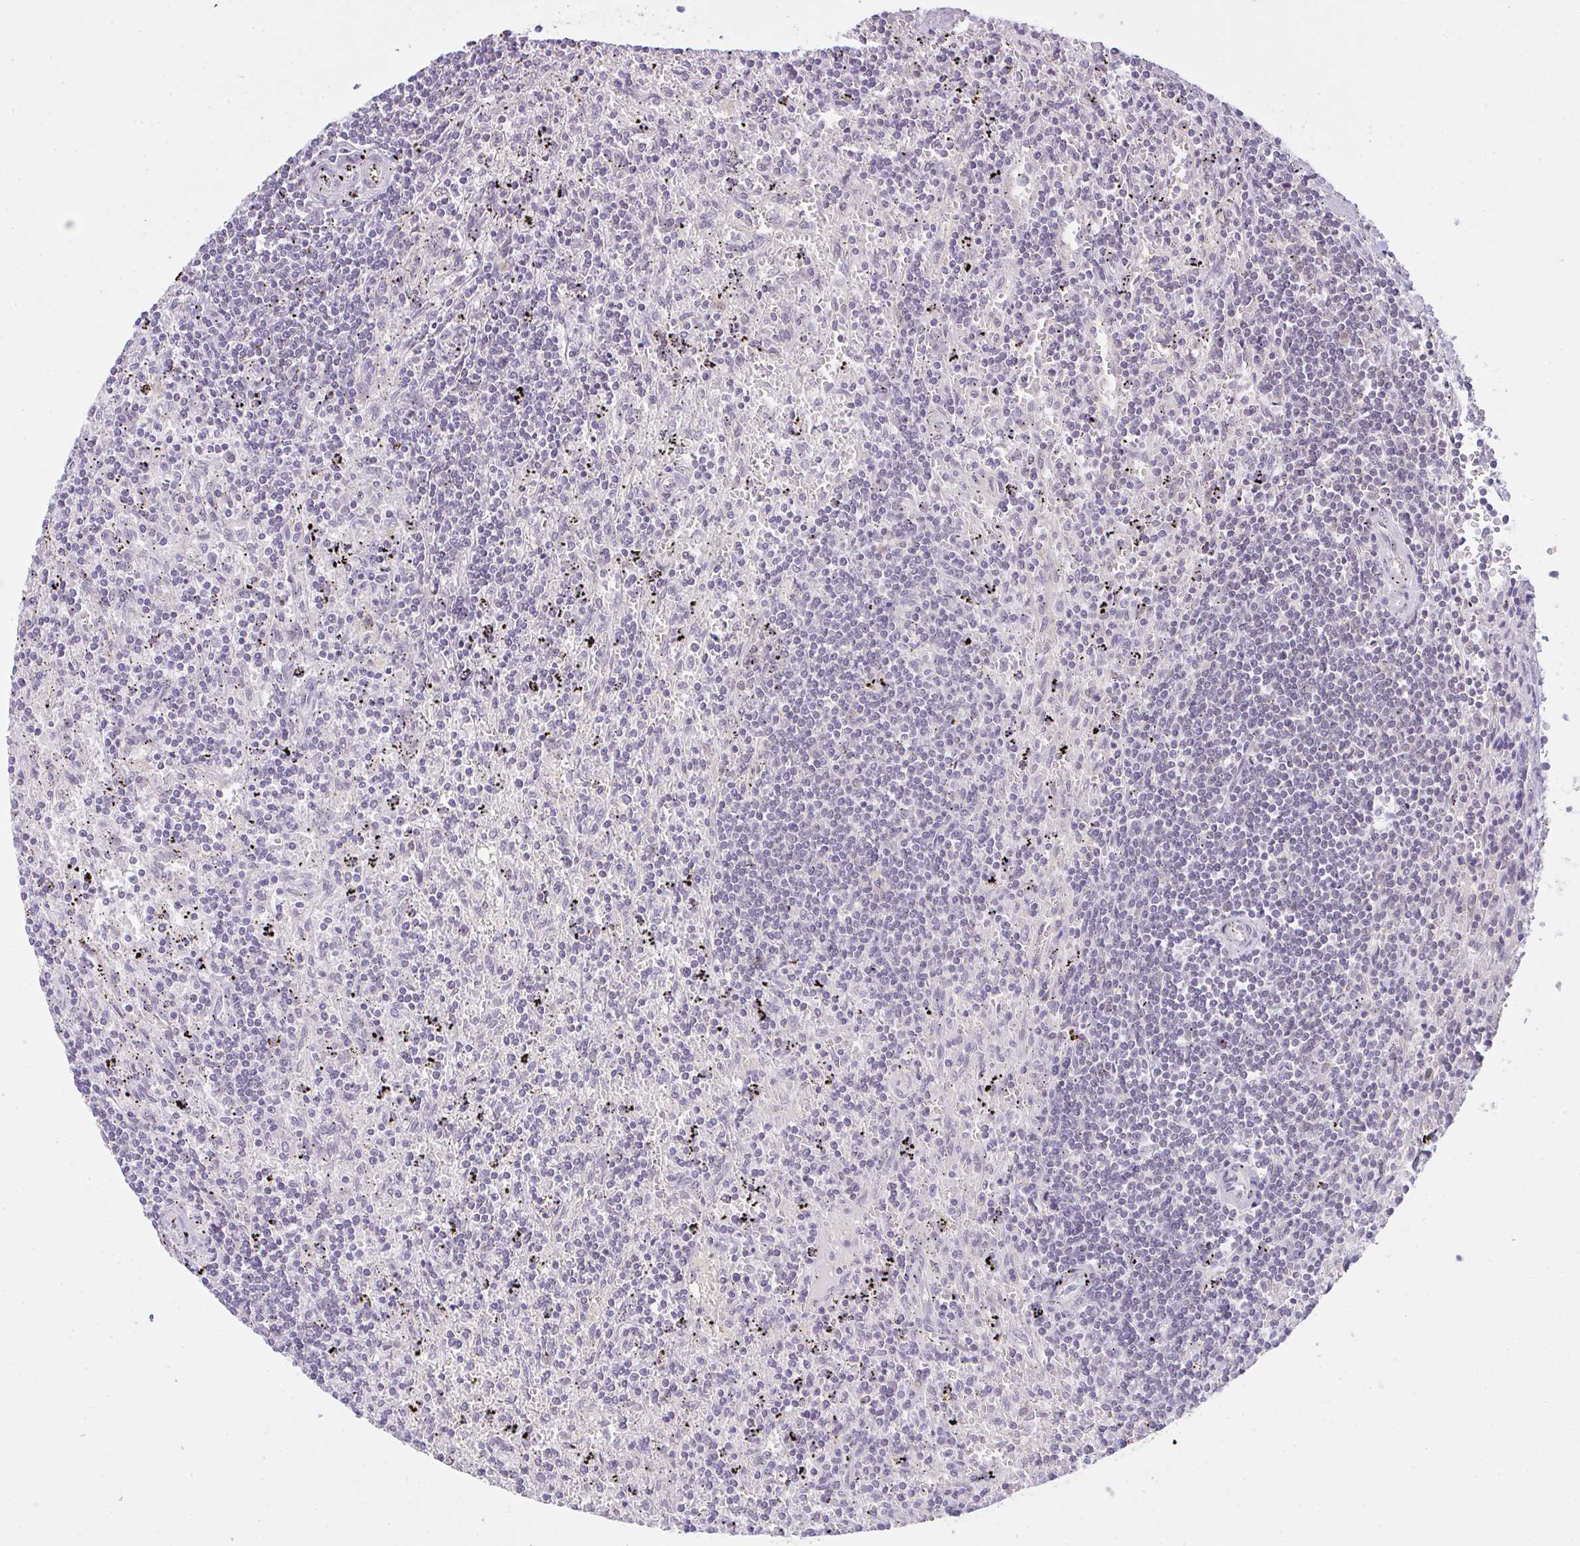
{"staining": {"intensity": "negative", "quantity": "none", "location": "none"}, "tissue": "lymphoma", "cell_type": "Tumor cells", "image_type": "cancer", "snomed": [{"axis": "morphology", "description": "Malignant lymphoma, non-Hodgkin's type, Low grade"}, {"axis": "topography", "description": "Spleen"}], "caption": "A histopathology image of lymphoma stained for a protein shows no brown staining in tumor cells.", "gene": "CSE1L", "patient": {"sex": "male", "age": 76}}